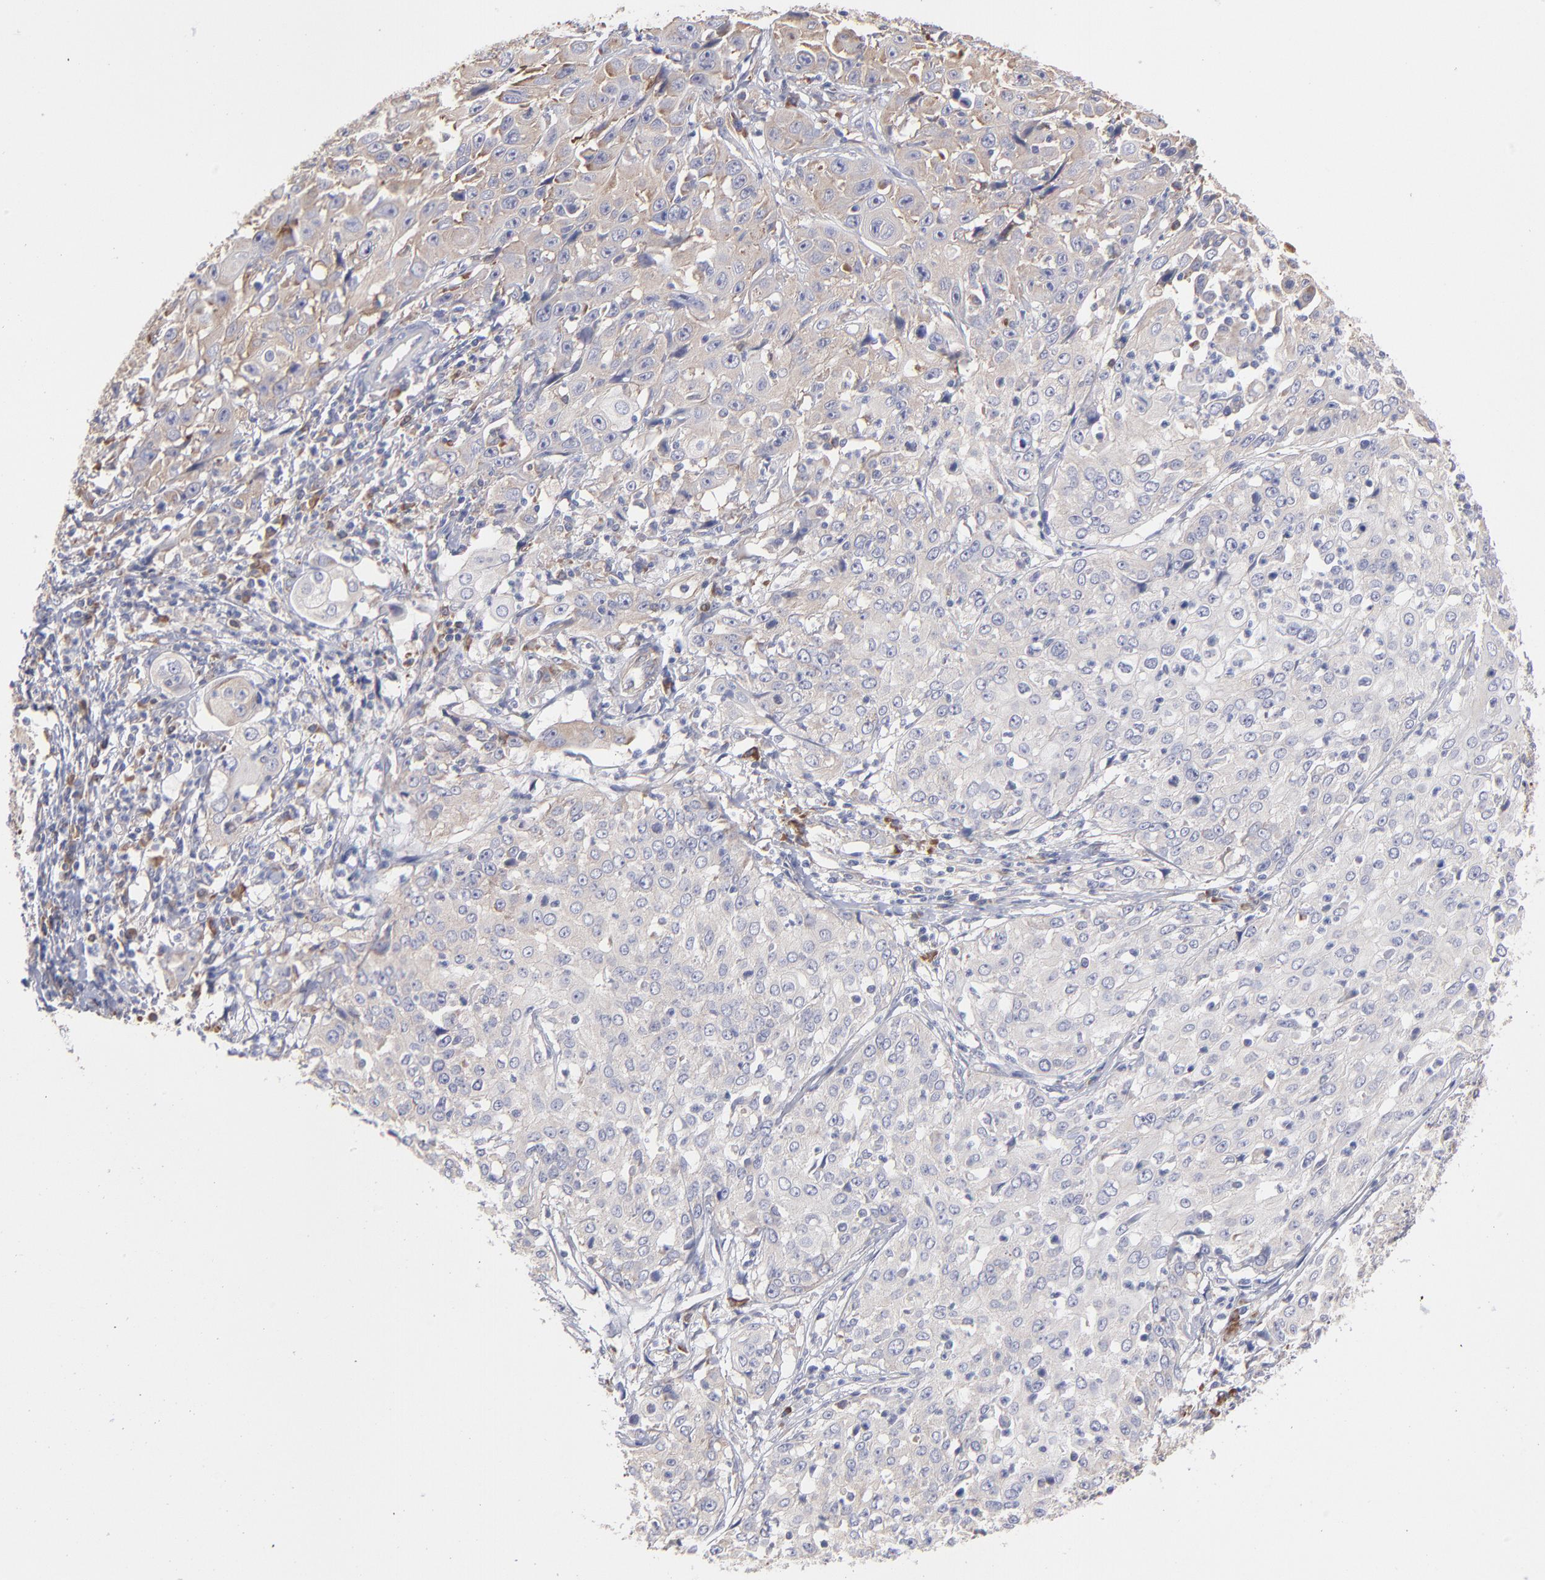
{"staining": {"intensity": "weak", "quantity": "25%-75%", "location": "cytoplasmic/membranous"}, "tissue": "cervical cancer", "cell_type": "Tumor cells", "image_type": "cancer", "snomed": [{"axis": "morphology", "description": "Squamous cell carcinoma, NOS"}, {"axis": "topography", "description": "Cervix"}], "caption": "DAB immunohistochemical staining of cervical cancer displays weak cytoplasmic/membranous protein expression in about 25%-75% of tumor cells.", "gene": "RPLP0", "patient": {"sex": "female", "age": 39}}